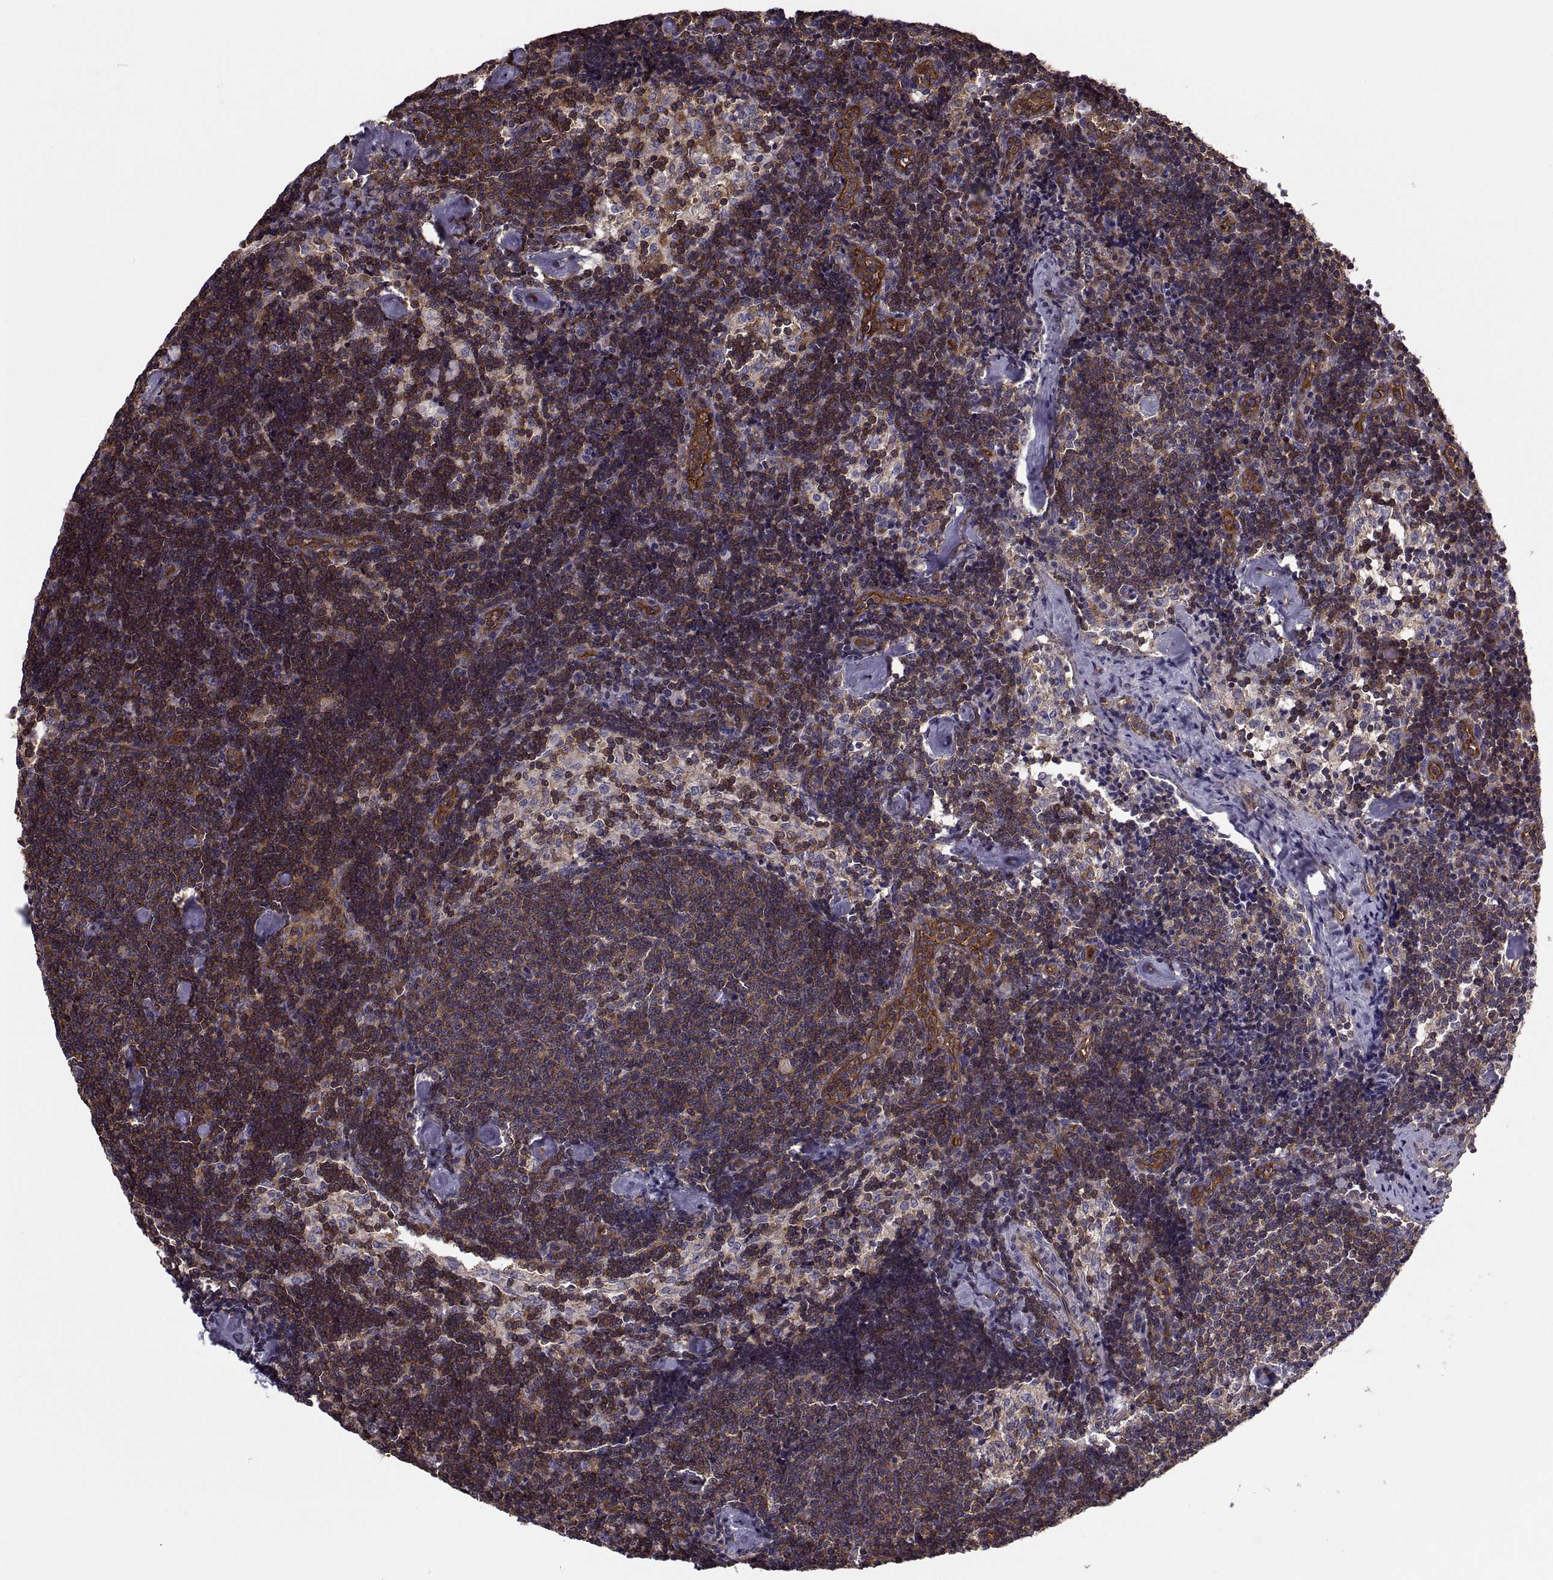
{"staining": {"intensity": "moderate", "quantity": "25%-75%", "location": "cytoplasmic/membranous"}, "tissue": "lymph node", "cell_type": "Germinal center cells", "image_type": "normal", "snomed": [{"axis": "morphology", "description": "Normal tissue, NOS"}, {"axis": "topography", "description": "Lymph node"}], "caption": "Immunohistochemistry micrograph of unremarkable lymph node: lymph node stained using immunohistochemistry (IHC) exhibits medium levels of moderate protein expression localized specifically in the cytoplasmic/membranous of germinal center cells, appearing as a cytoplasmic/membranous brown color.", "gene": "MYH9", "patient": {"sex": "female", "age": 42}}